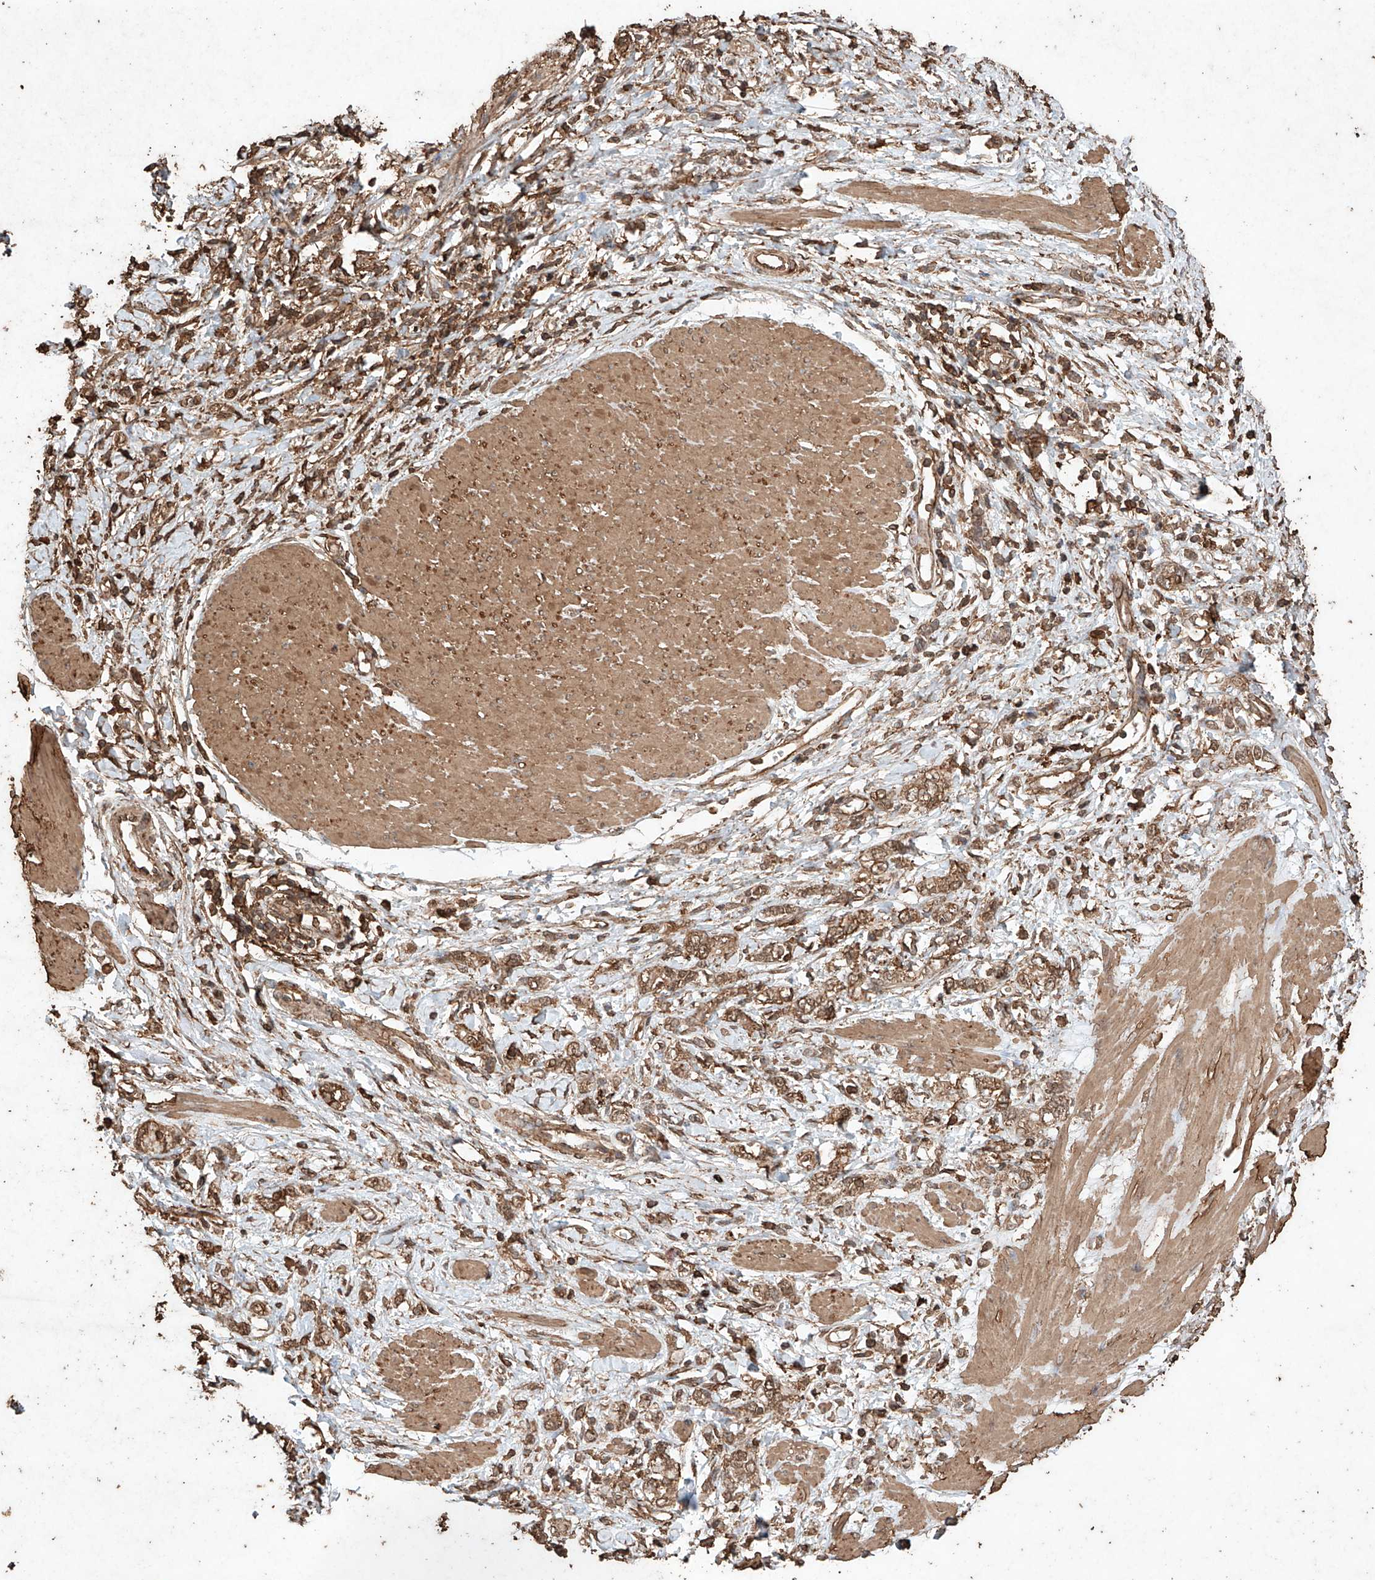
{"staining": {"intensity": "moderate", "quantity": ">75%", "location": "cytoplasmic/membranous"}, "tissue": "stomach cancer", "cell_type": "Tumor cells", "image_type": "cancer", "snomed": [{"axis": "morphology", "description": "Adenocarcinoma, NOS"}, {"axis": "topography", "description": "Stomach"}], "caption": "Moderate cytoplasmic/membranous protein positivity is present in approximately >75% of tumor cells in adenocarcinoma (stomach).", "gene": "M6PR", "patient": {"sex": "female", "age": 76}}